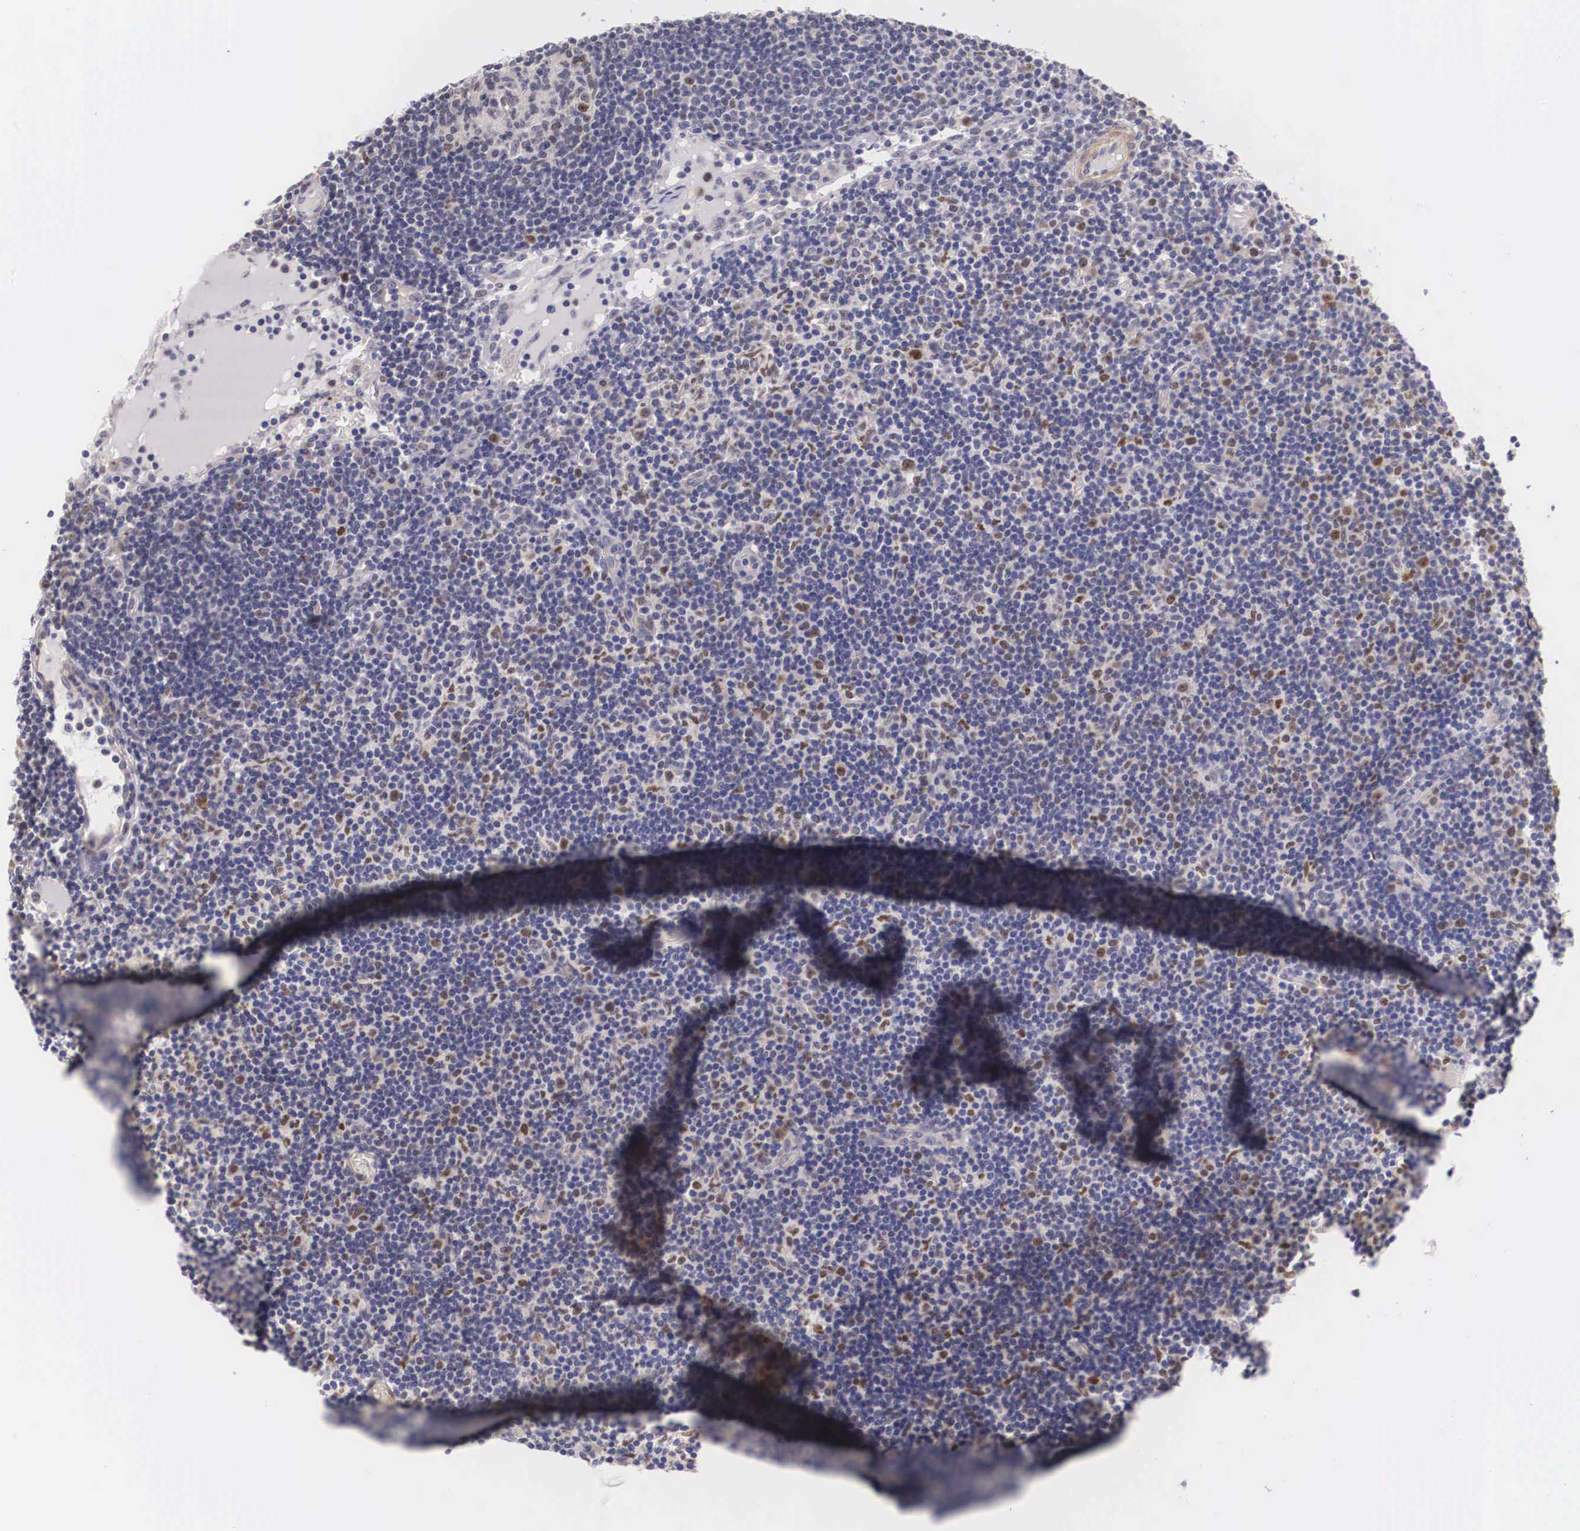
{"staining": {"intensity": "weak", "quantity": "<25%", "location": "nuclear"}, "tissue": "lymph node", "cell_type": "Germinal center cells", "image_type": "normal", "snomed": [{"axis": "morphology", "description": "Normal tissue, NOS"}, {"axis": "topography", "description": "Lymph node"}], "caption": "Lymph node was stained to show a protein in brown. There is no significant expression in germinal center cells. Nuclei are stained in blue.", "gene": "ENOX2", "patient": {"sex": "female", "age": 55}}